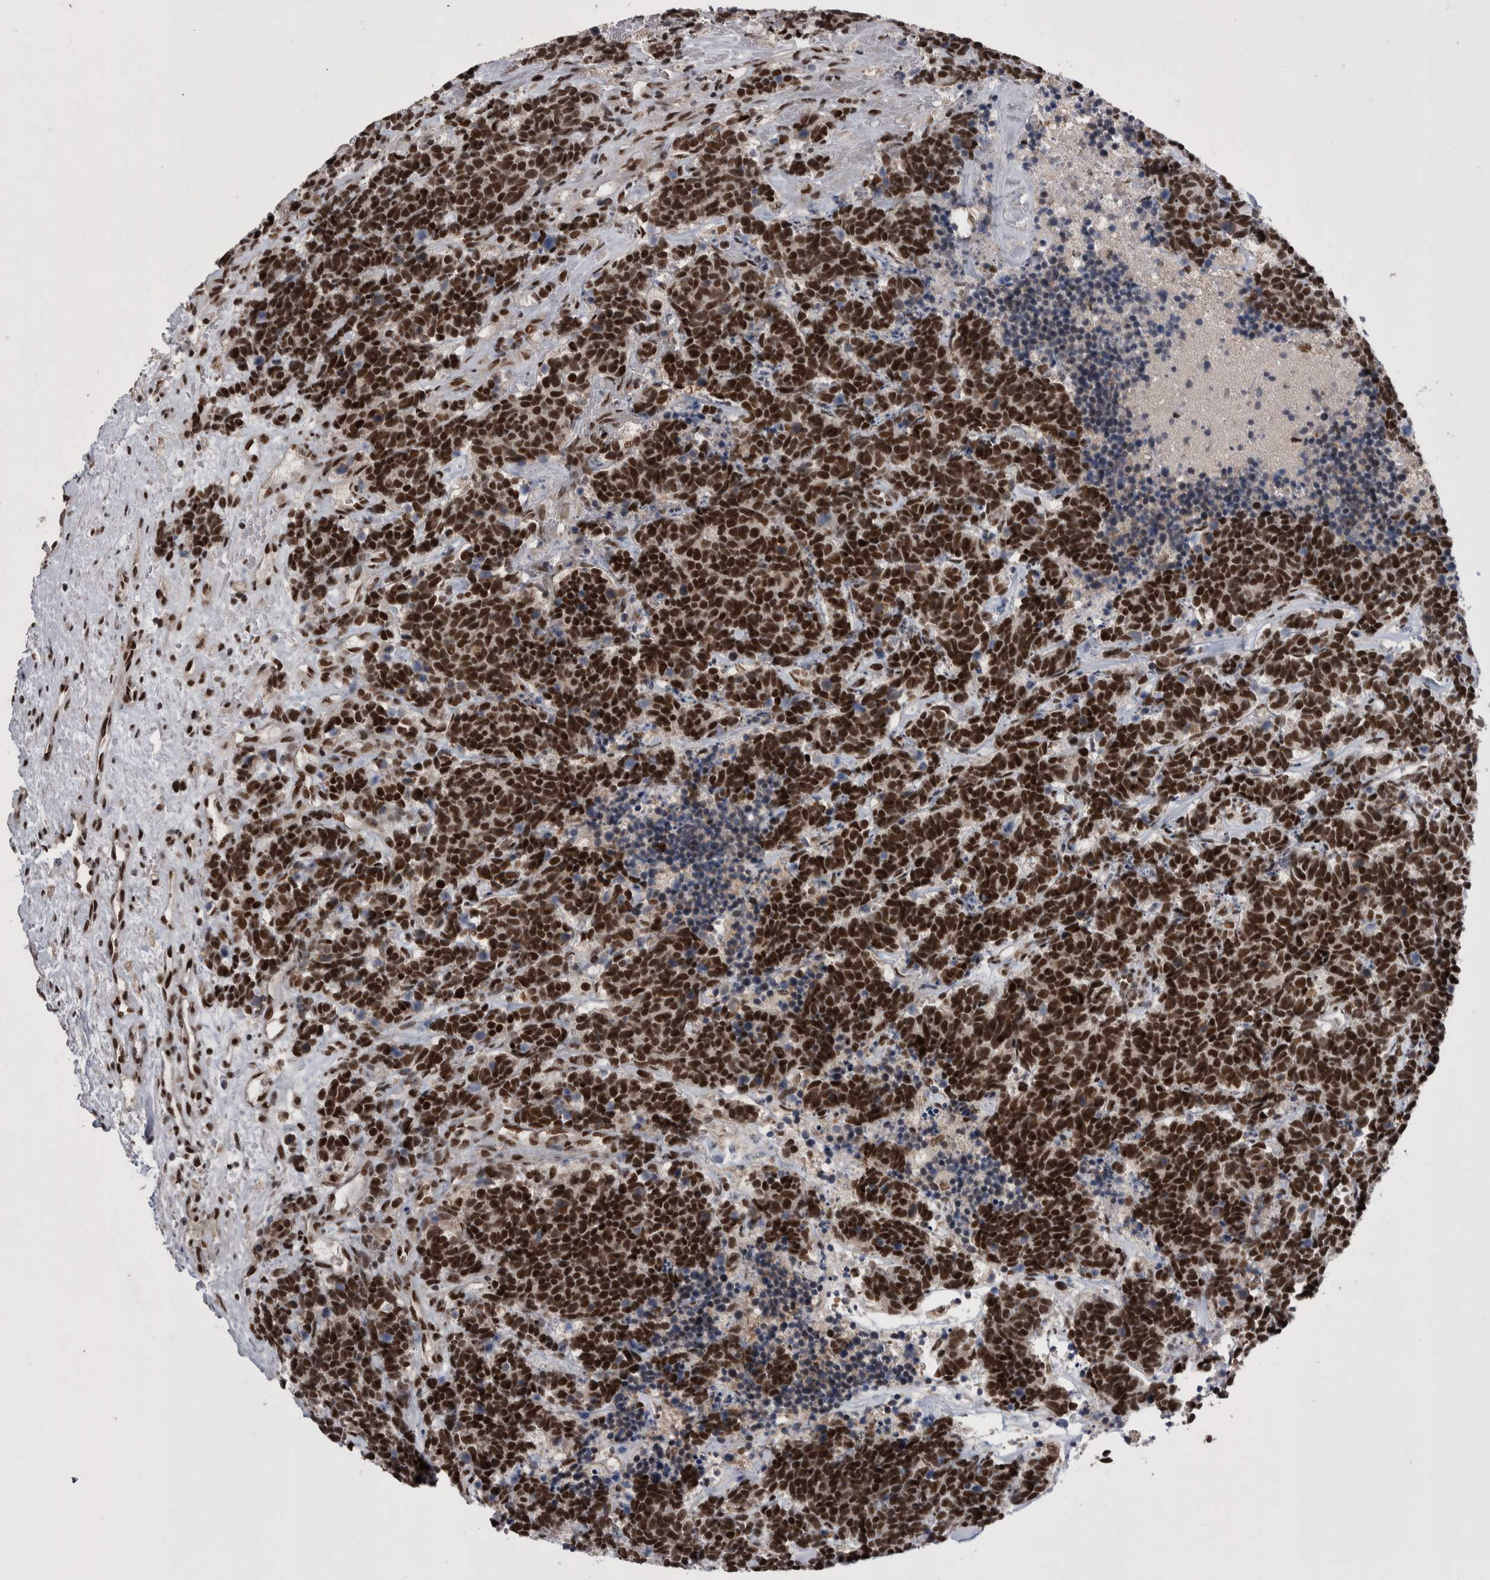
{"staining": {"intensity": "strong", "quantity": ">75%", "location": "nuclear"}, "tissue": "carcinoid", "cell_type": "Tumor cells", "image_type": "cancer", "snomed": [{"axis": "morphology", "description": "Carcinoma, NOS"}, {"axis": "morphology", "description": "Carcinoid, malignant, NOS"}, {"axis": "topography", "description": "Urinary bladder"}], "caption": "Human carcinoma stained for a protein (brown) reveals strong nuclear positive staining in about >75% of tumor cells.", "gene": "DMTF1", "patient": {"sex": "male", "age": 57}}